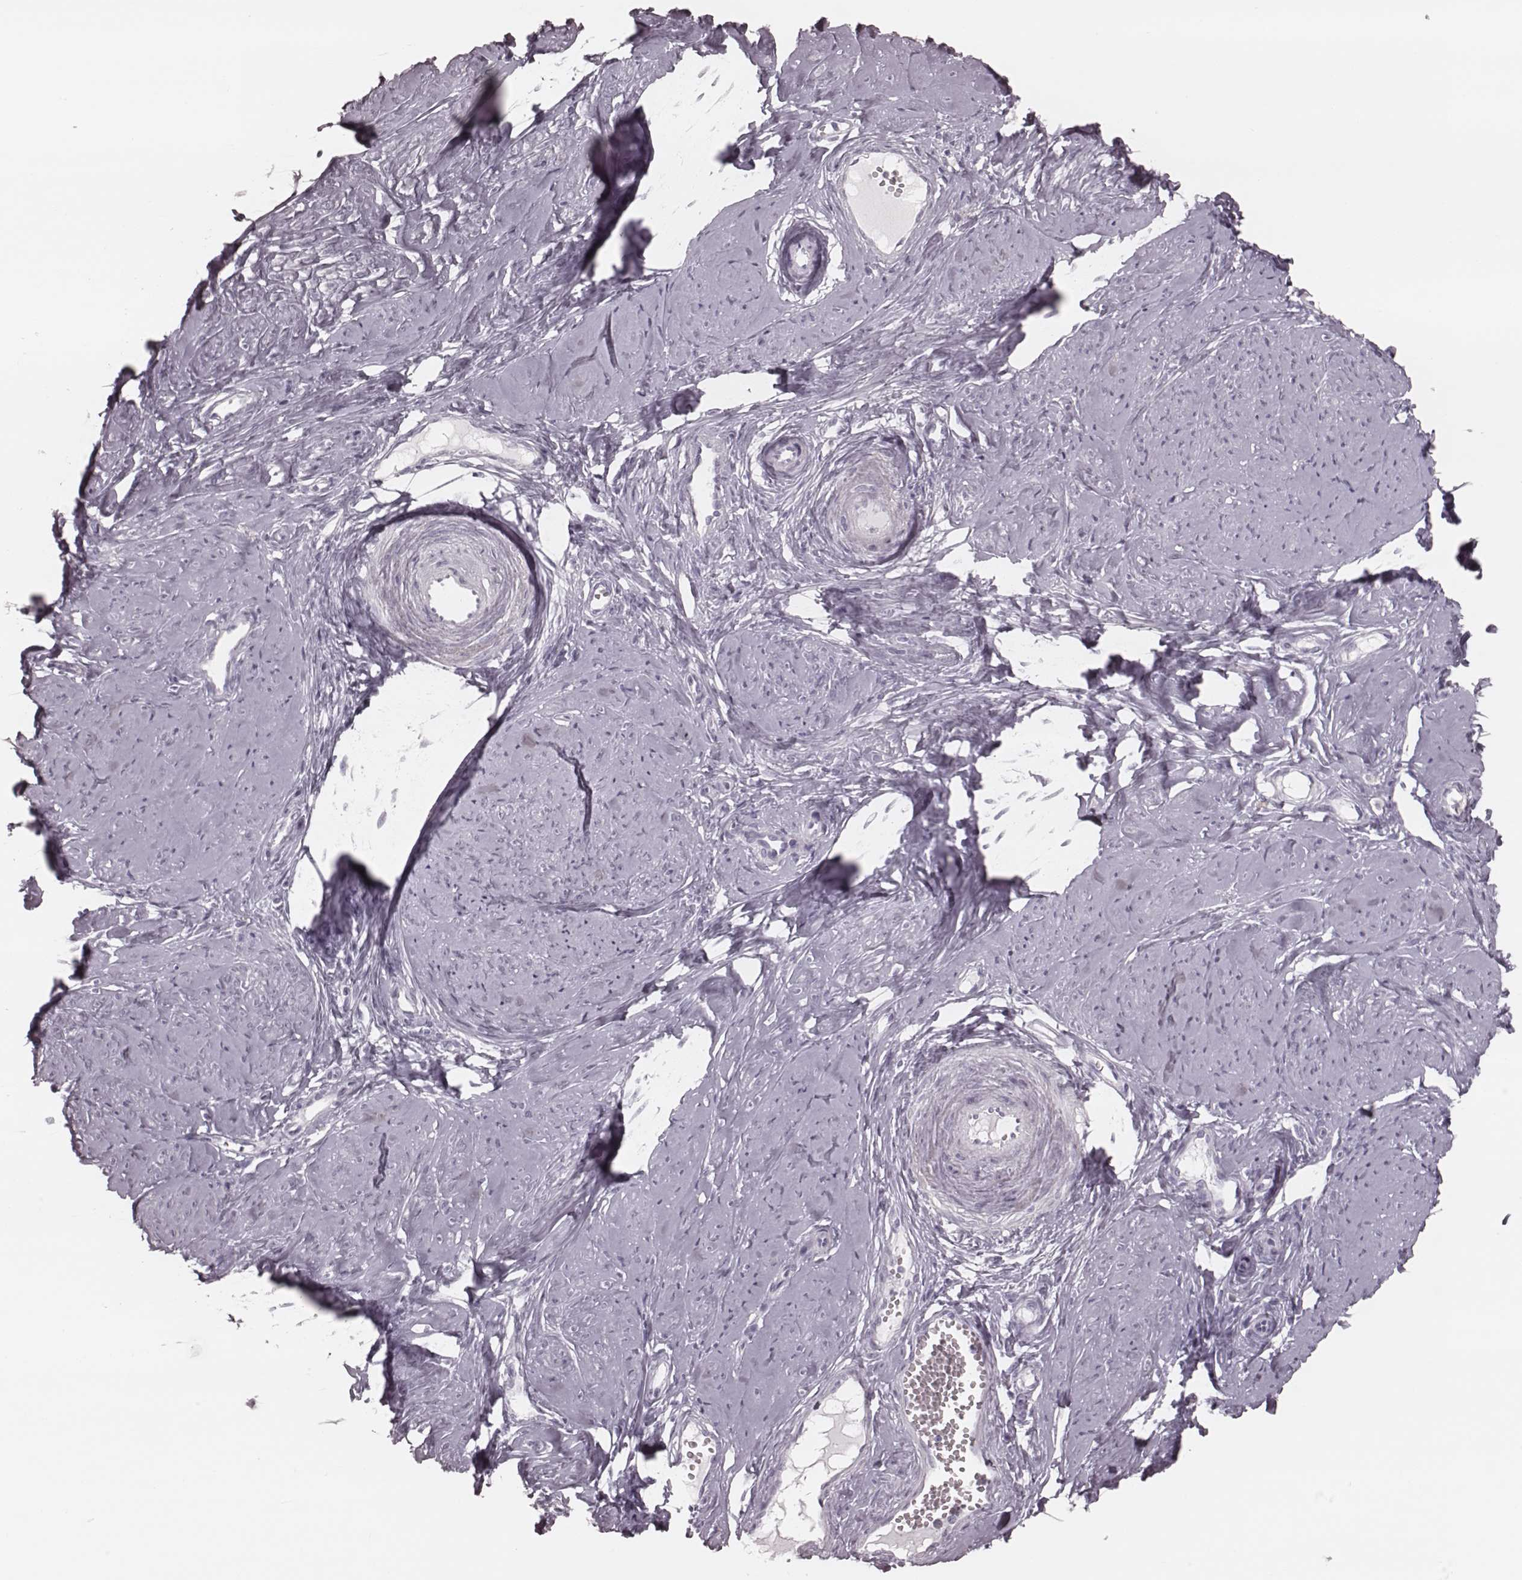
{"staining": {"intensity": "negative", "quantity": "none", "location": "none"}, "tissue": "smooth muscle", "cell_type": "Smooth muscle cells", "image_type": "normal", "snomed": [{"axis": "morphology", "description": "Normal tissue, NOS"}, {"axis": "topography", "description": "Smooth muscle"}], "caption": "Smooth muscle cells show no significant staining in unremarkable smooth muscle.", "gene": "KRT74", "patient": {"sex": "female", "age": 48}}